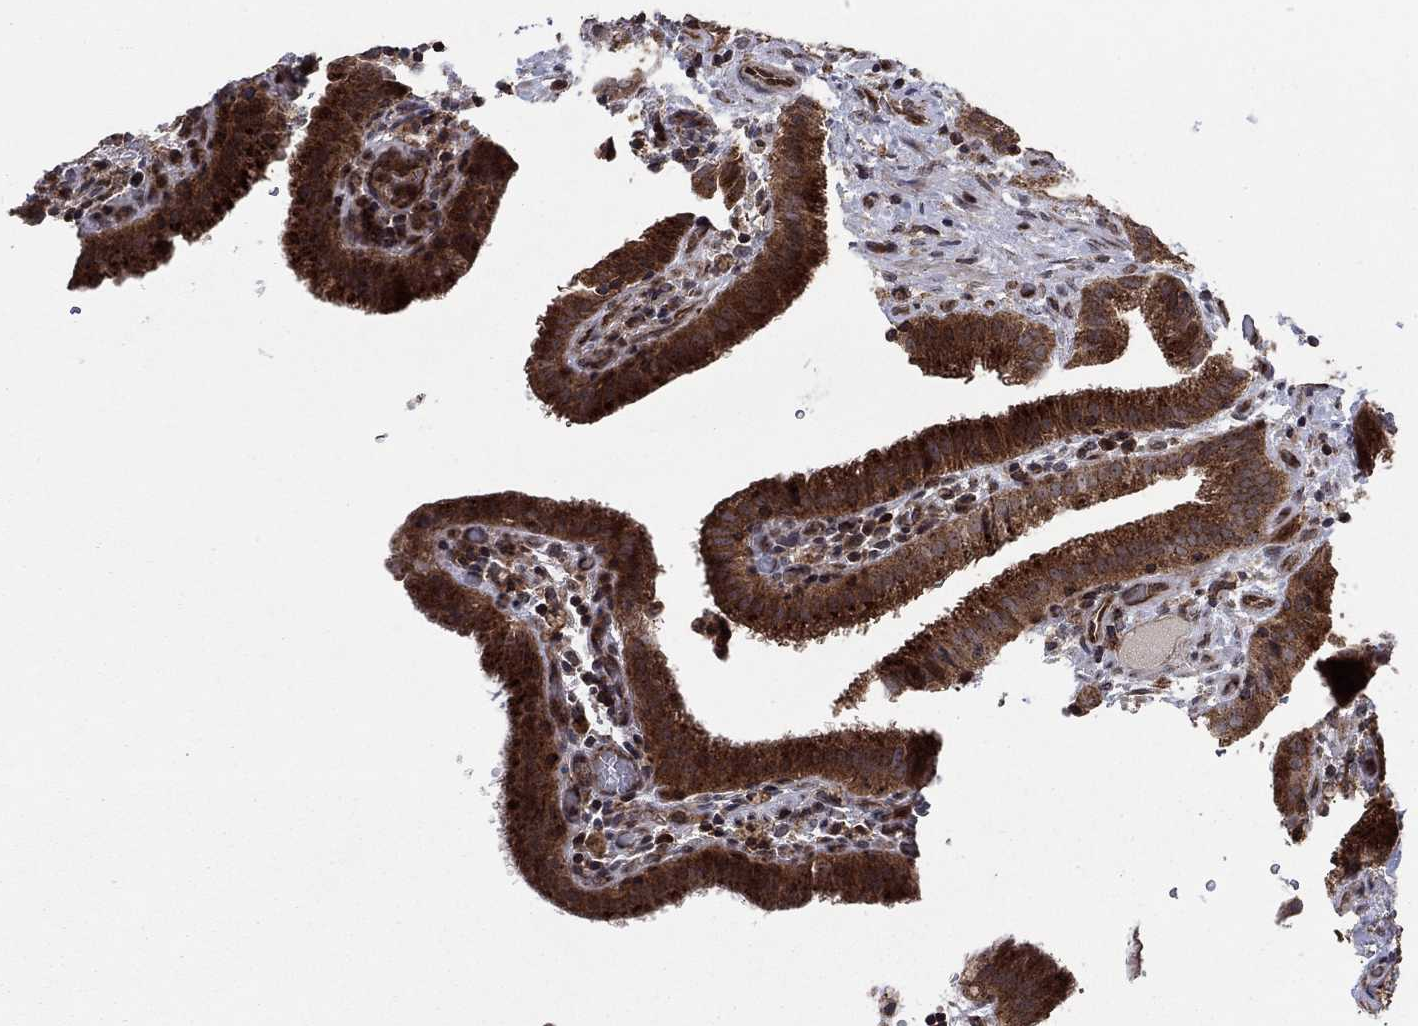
{"staining": {"intensity": "strong", "quantity": ">75%", "location": "cytoplasmic/membranous"}, "tissue": "gallbladder", "cell_type": "Glandular cells", "image_type": "normal", "snomed": [{"axis": "morphology", "description": "Normal tissue, NOS"}, {"axis": "topography", "description": "Gallbladder"}], "caption": "An image of gallbladder stained for a protein displays strong cytoplasmic/membranous brown staining in glandular cells.", "gene": "IFI35", "patient": {"sex": "male", "age": 62}}